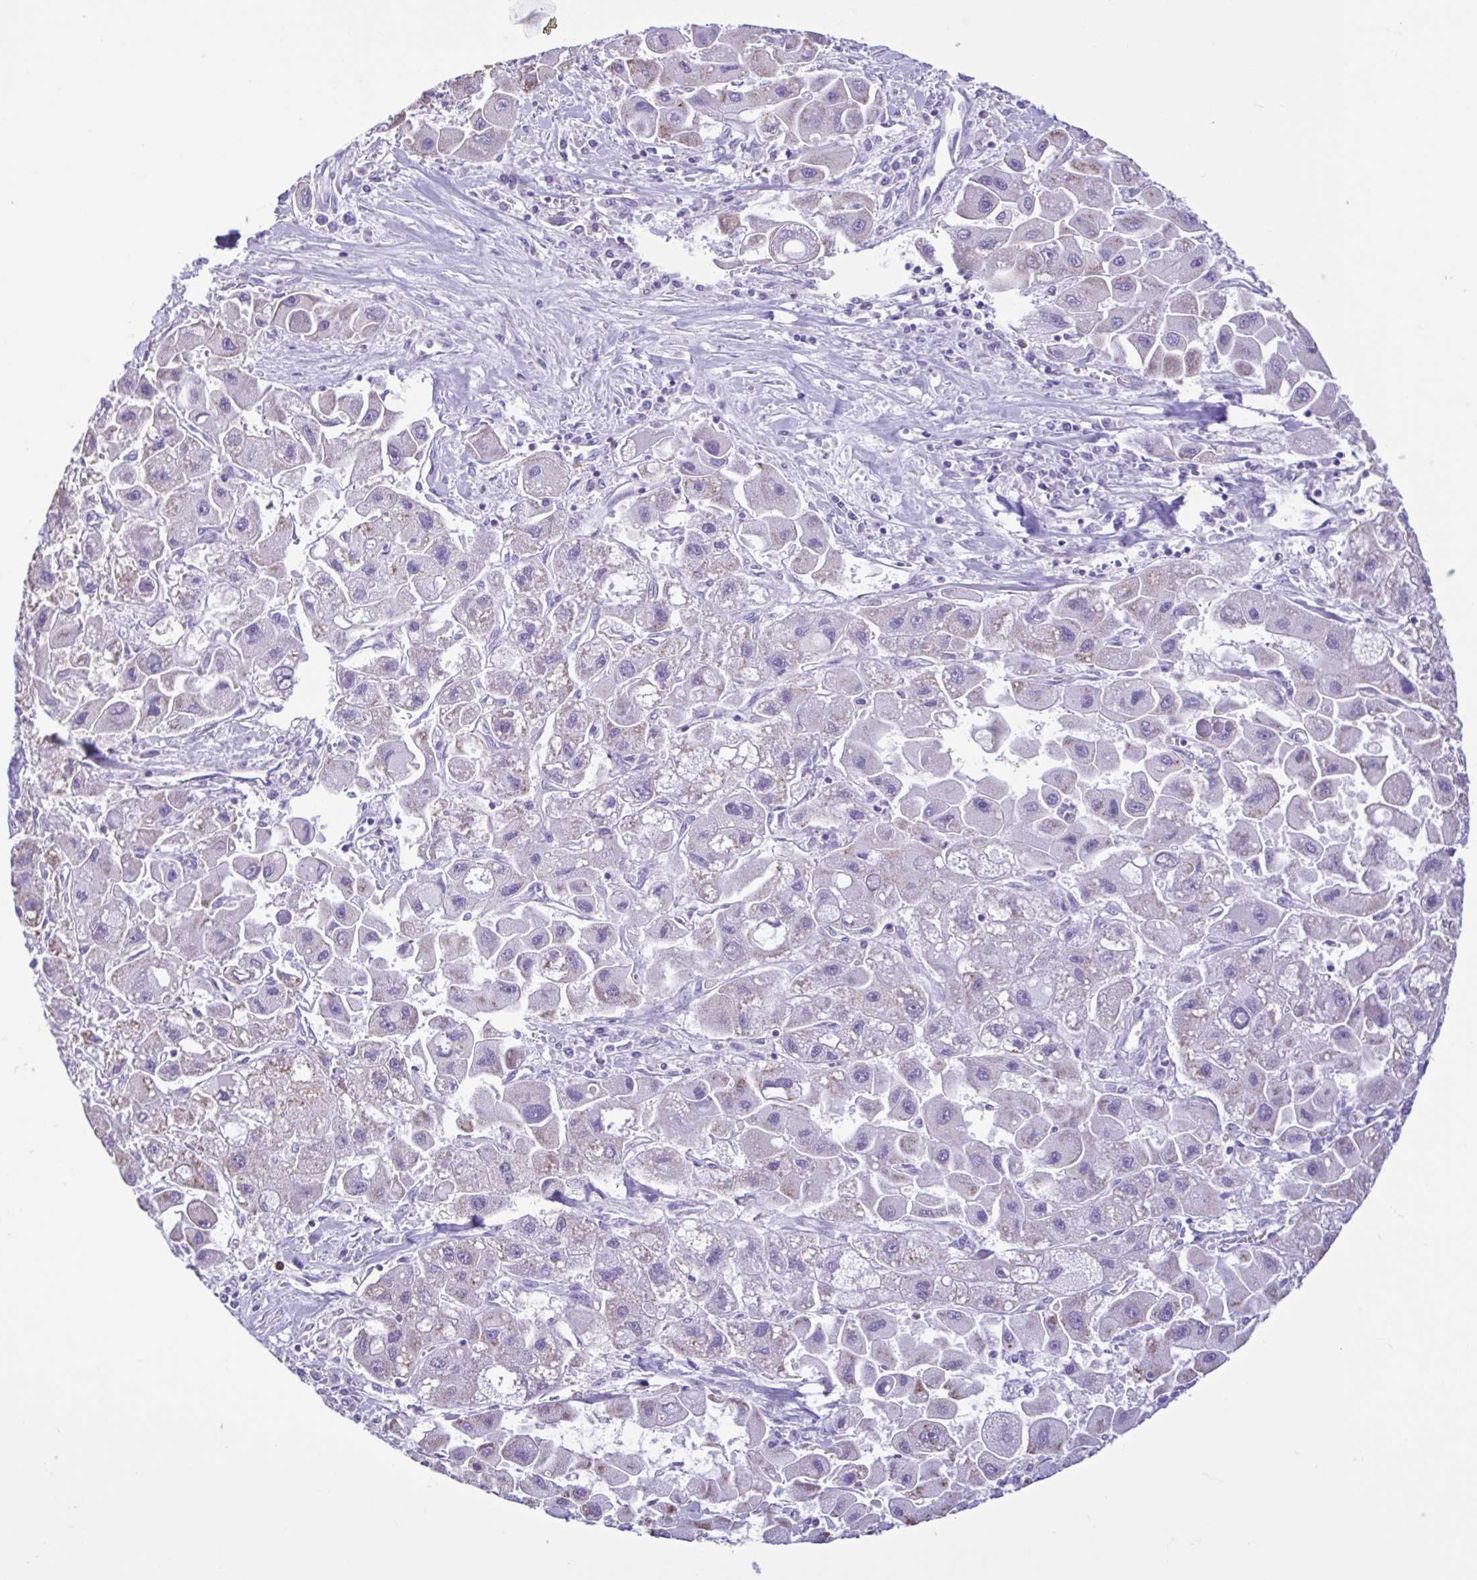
{"staining": {"intensity": "weak", "quantity": "<25%", "location": "cytoplasmic/membranous"}, "tissue": "liver cancer", "cell_type": "Tumor cells", "image_type": "cancer", "snomed": [{"axis": "morphology", "description": "Carcinoma, Hepatocellular, NOS"}, {"axis": "topography", "description": "Liver"}], "caption": "IHC photomicrograph of neoplastic tissue: liver hepatocellular carcinoma stained with DAB shows no significant protein positivity in tumor cells.", "gene": "CBY2", "patient": {"sex": "male", "age": 24}}